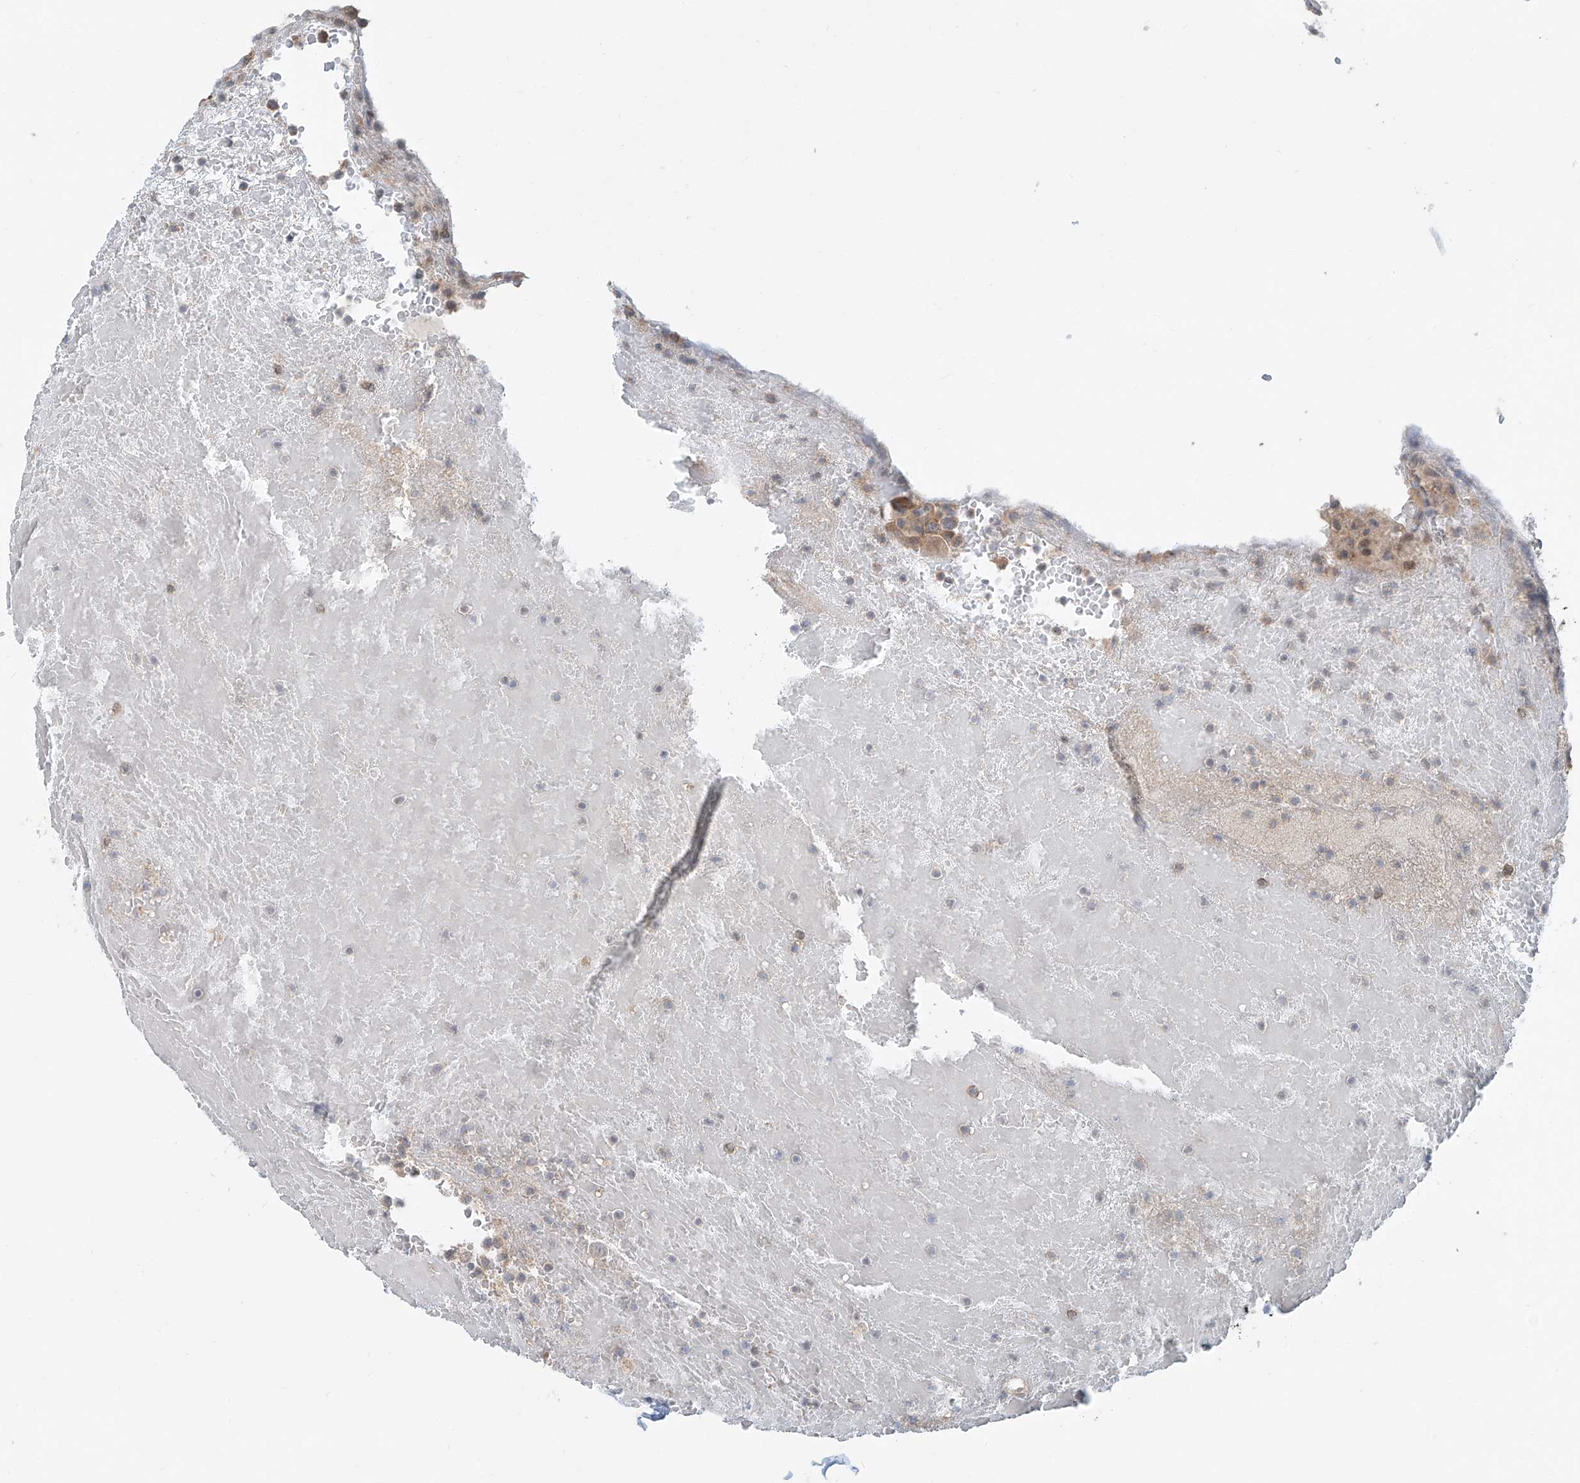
{"staining": {"intensity": "weak", "quantity": "25%-75%", "location": "cytoplasmic/membranous"}, "tissue": "thyroid cancer", "cell_type": "Tumor cells", "image_type": "cancer", "snomed": [{"axis": "morphology", "description": "Papillary adenocarcinoma, NOS"}, {"axis": "topography", "description": "Thyroid gland"}], "caption": "Papillary adenocarcinoma (thyroid) stained with DAB IHC displays low levels of weak cytoplasmic/membranous staining in about 25%-75% of tumor cells. Nuclei are stained in blue.", "gene": "KCNK10", "patient": {"sex": "male", "age": 77}}